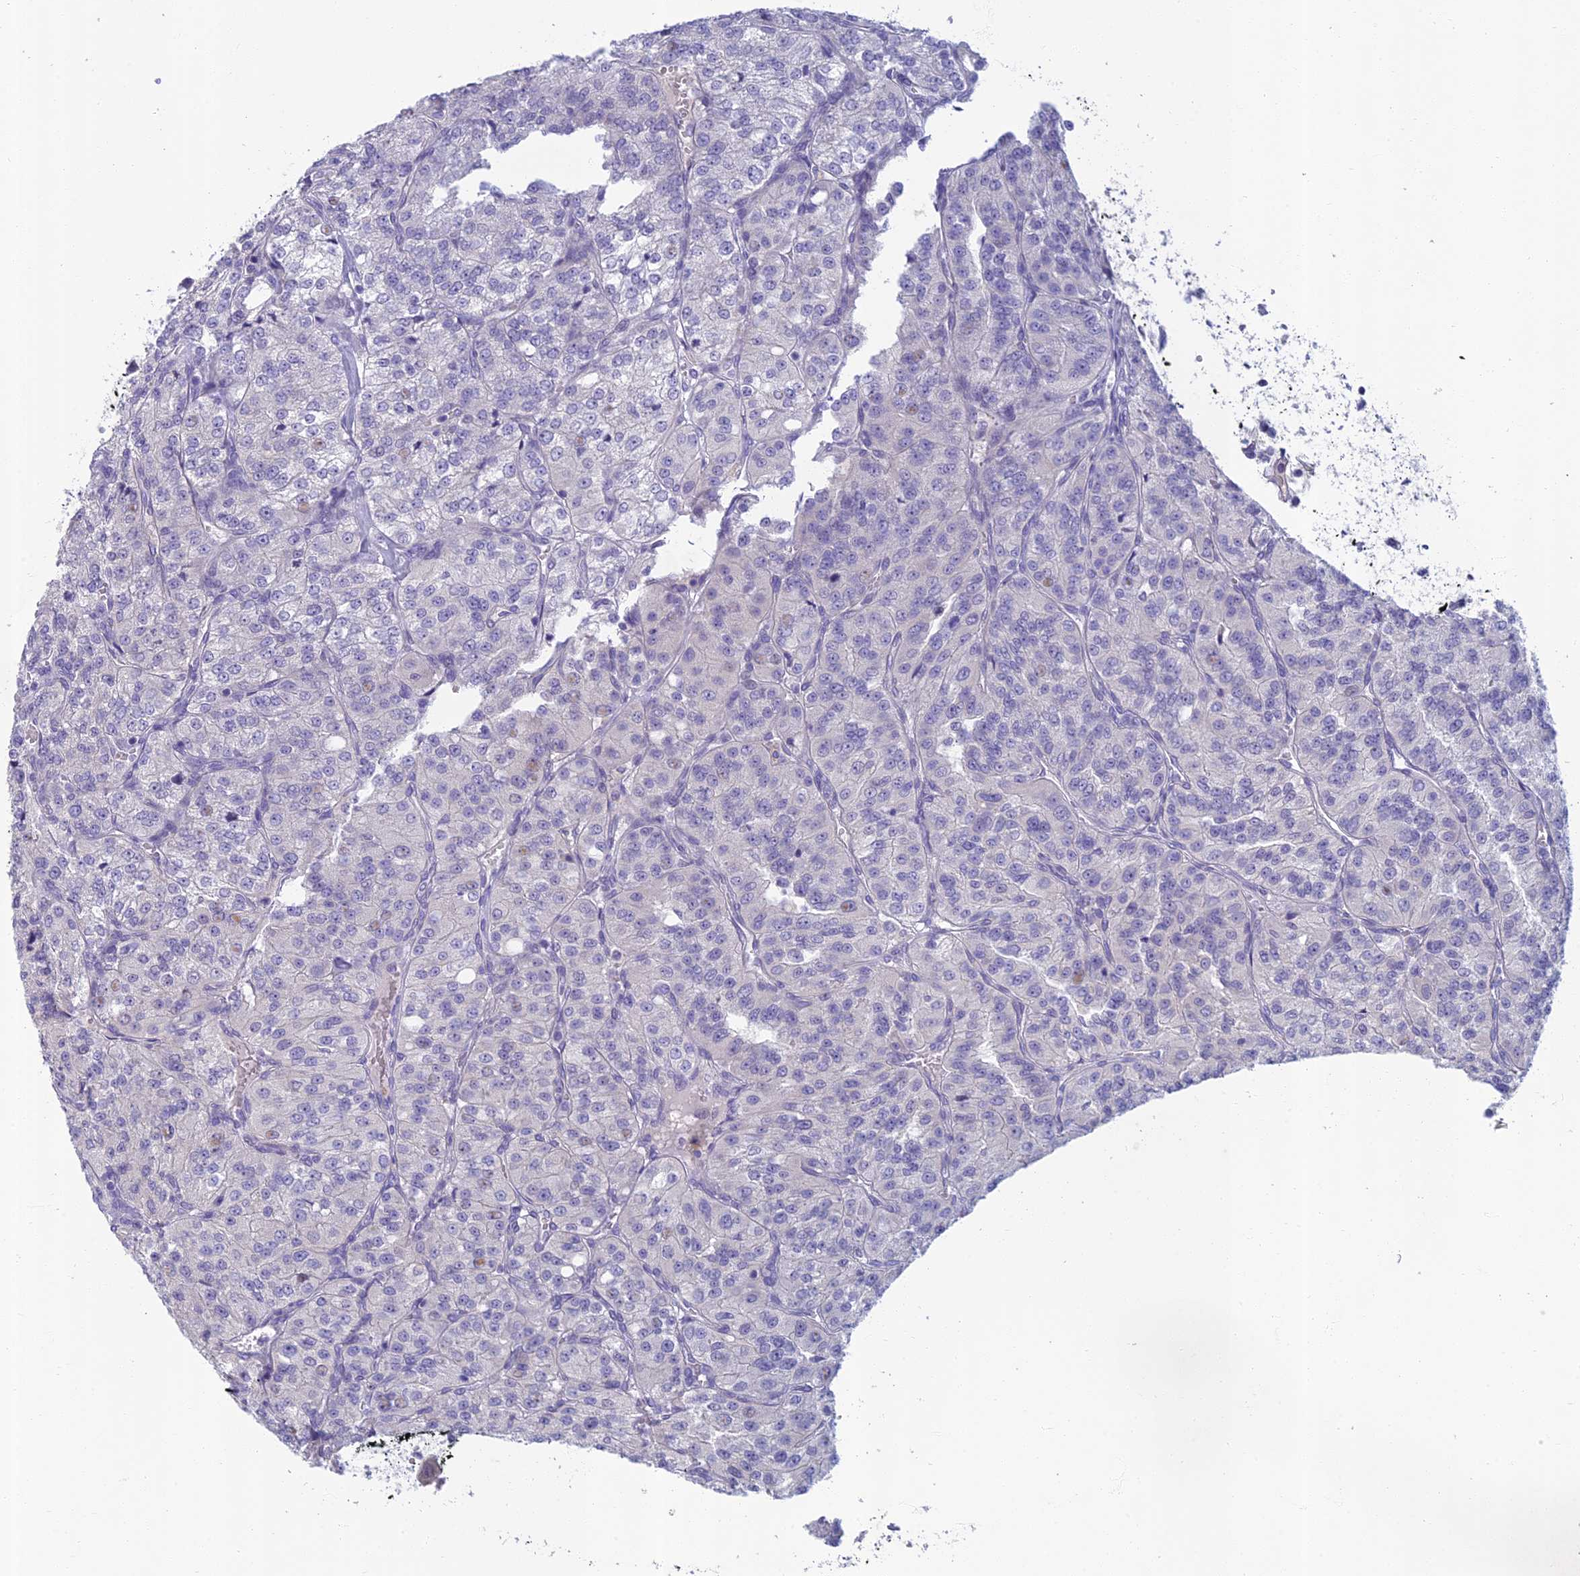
{"staining": {"intensity": "negative", "quantity": "none", "location": "none"}, "tissue": "renal cancer", "cell_type": "Tumor cells", "image_type": "cancer", "snomed": [{"axis": "morphology", "description": "Adenocarcinoma, NOS"}, {"axis": "topography", "description": "Kidney"}], "caption": "The micrograph displays no staining of tumor cells in renal adenocarcinoma. (Brightfield microscopy of DAB IHC at high magnification).", "gene": "SLC25A41", "patient": {"sex": "female", "age": 63}}